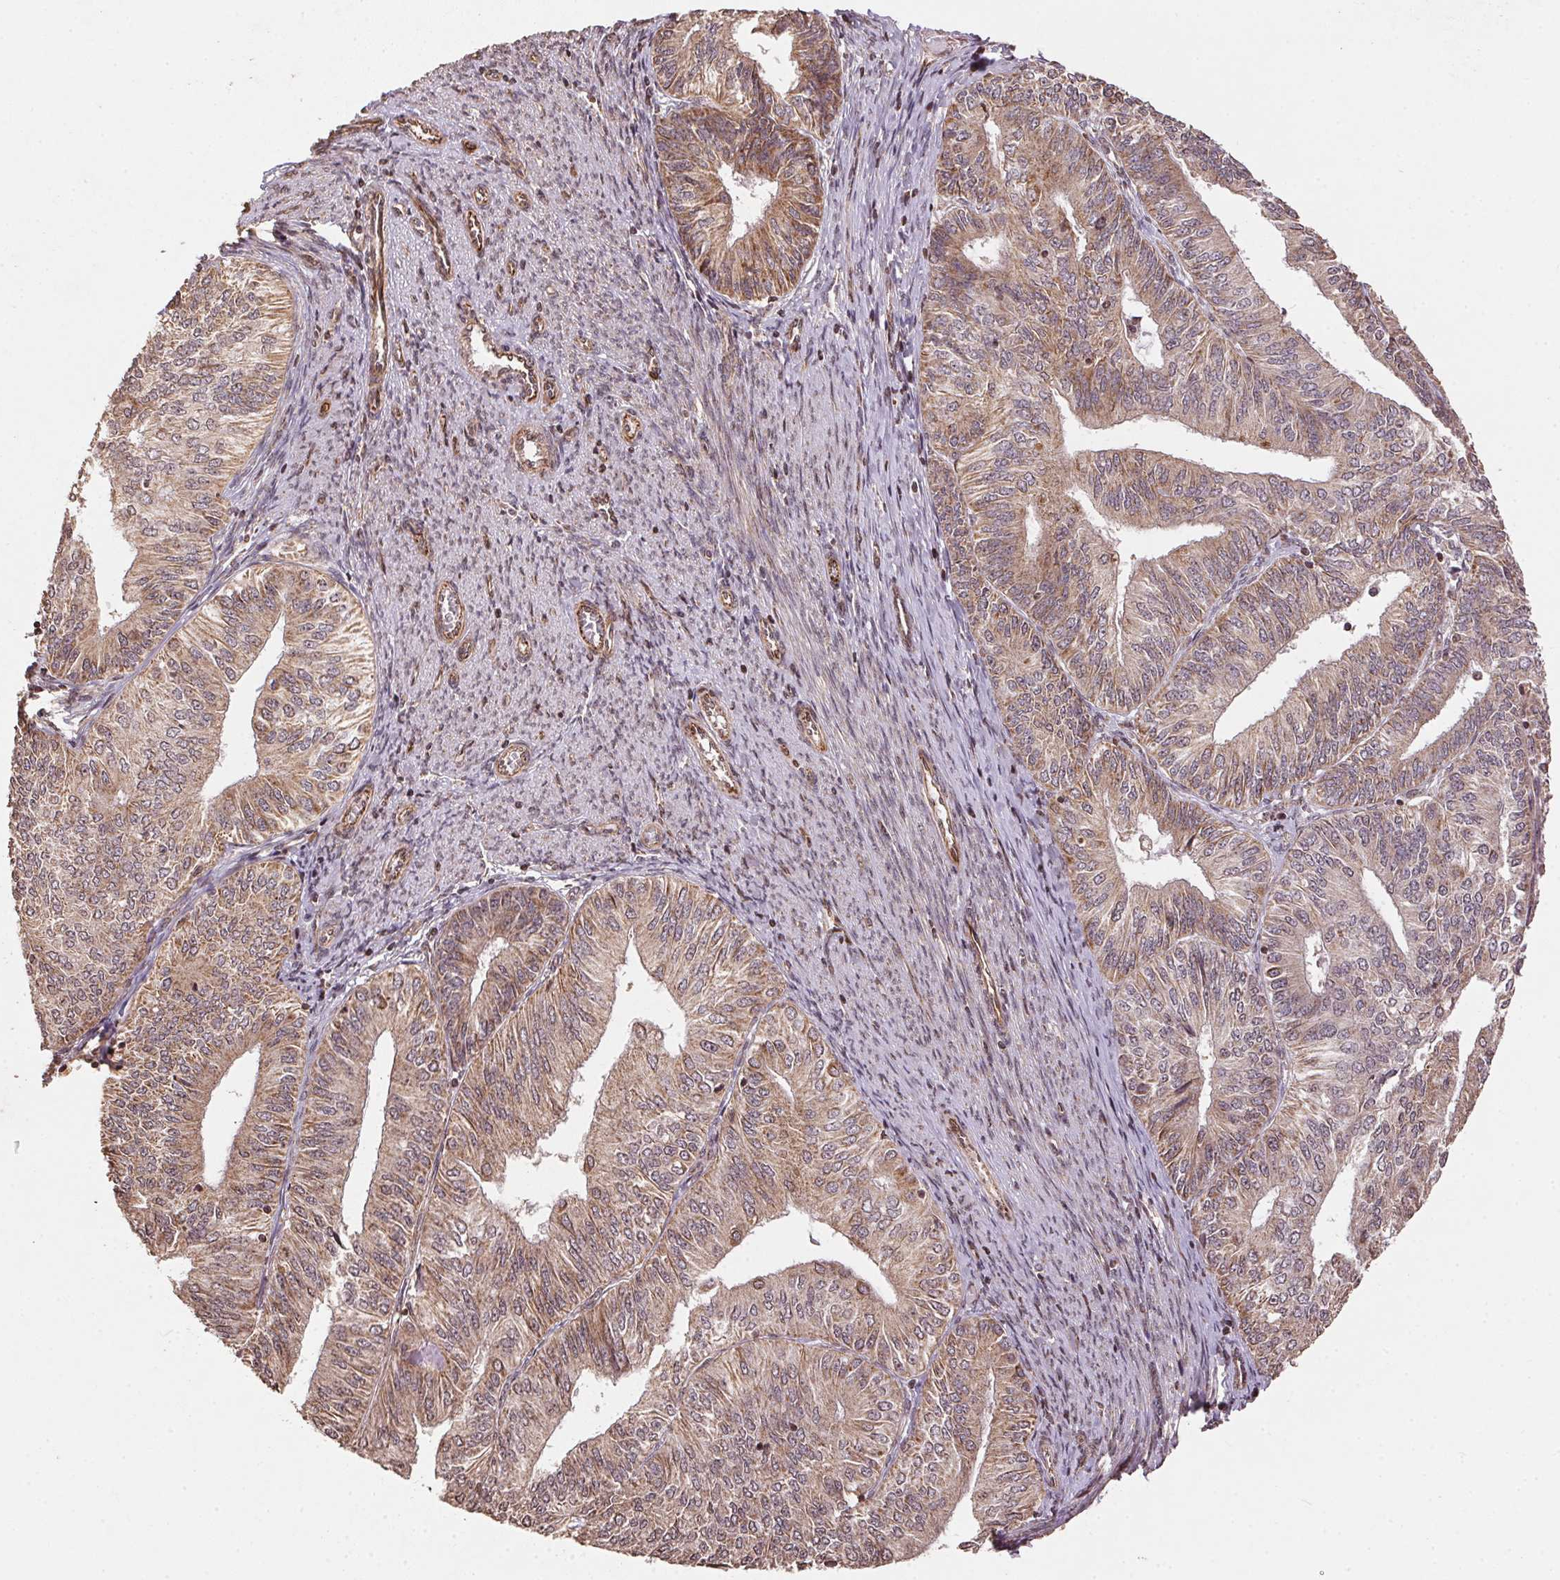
{"staining": {"intensity": "weak", "quantity": ">75%", "location": "cytoplasmic/membranous"}, "tissue": "endometrial cancer", "cell_type": "Tumor cells", "image_type": "cancer", "snomed": [{"axis": "morphology", "description": "Adenocarcinoma, NOS"}, {"axis": "topography", "description": "Endometrium"}], "caption": "An immunohistochemistry image of neoplastic tissue is shown. Protein staining in brown labels weak cytoplasmic/membranous positivity in endometrial cancer (adenocarcinoma) within tumor cells.", "gene": "SPRED2", "patient": {"sex": "female", "age": 58}}